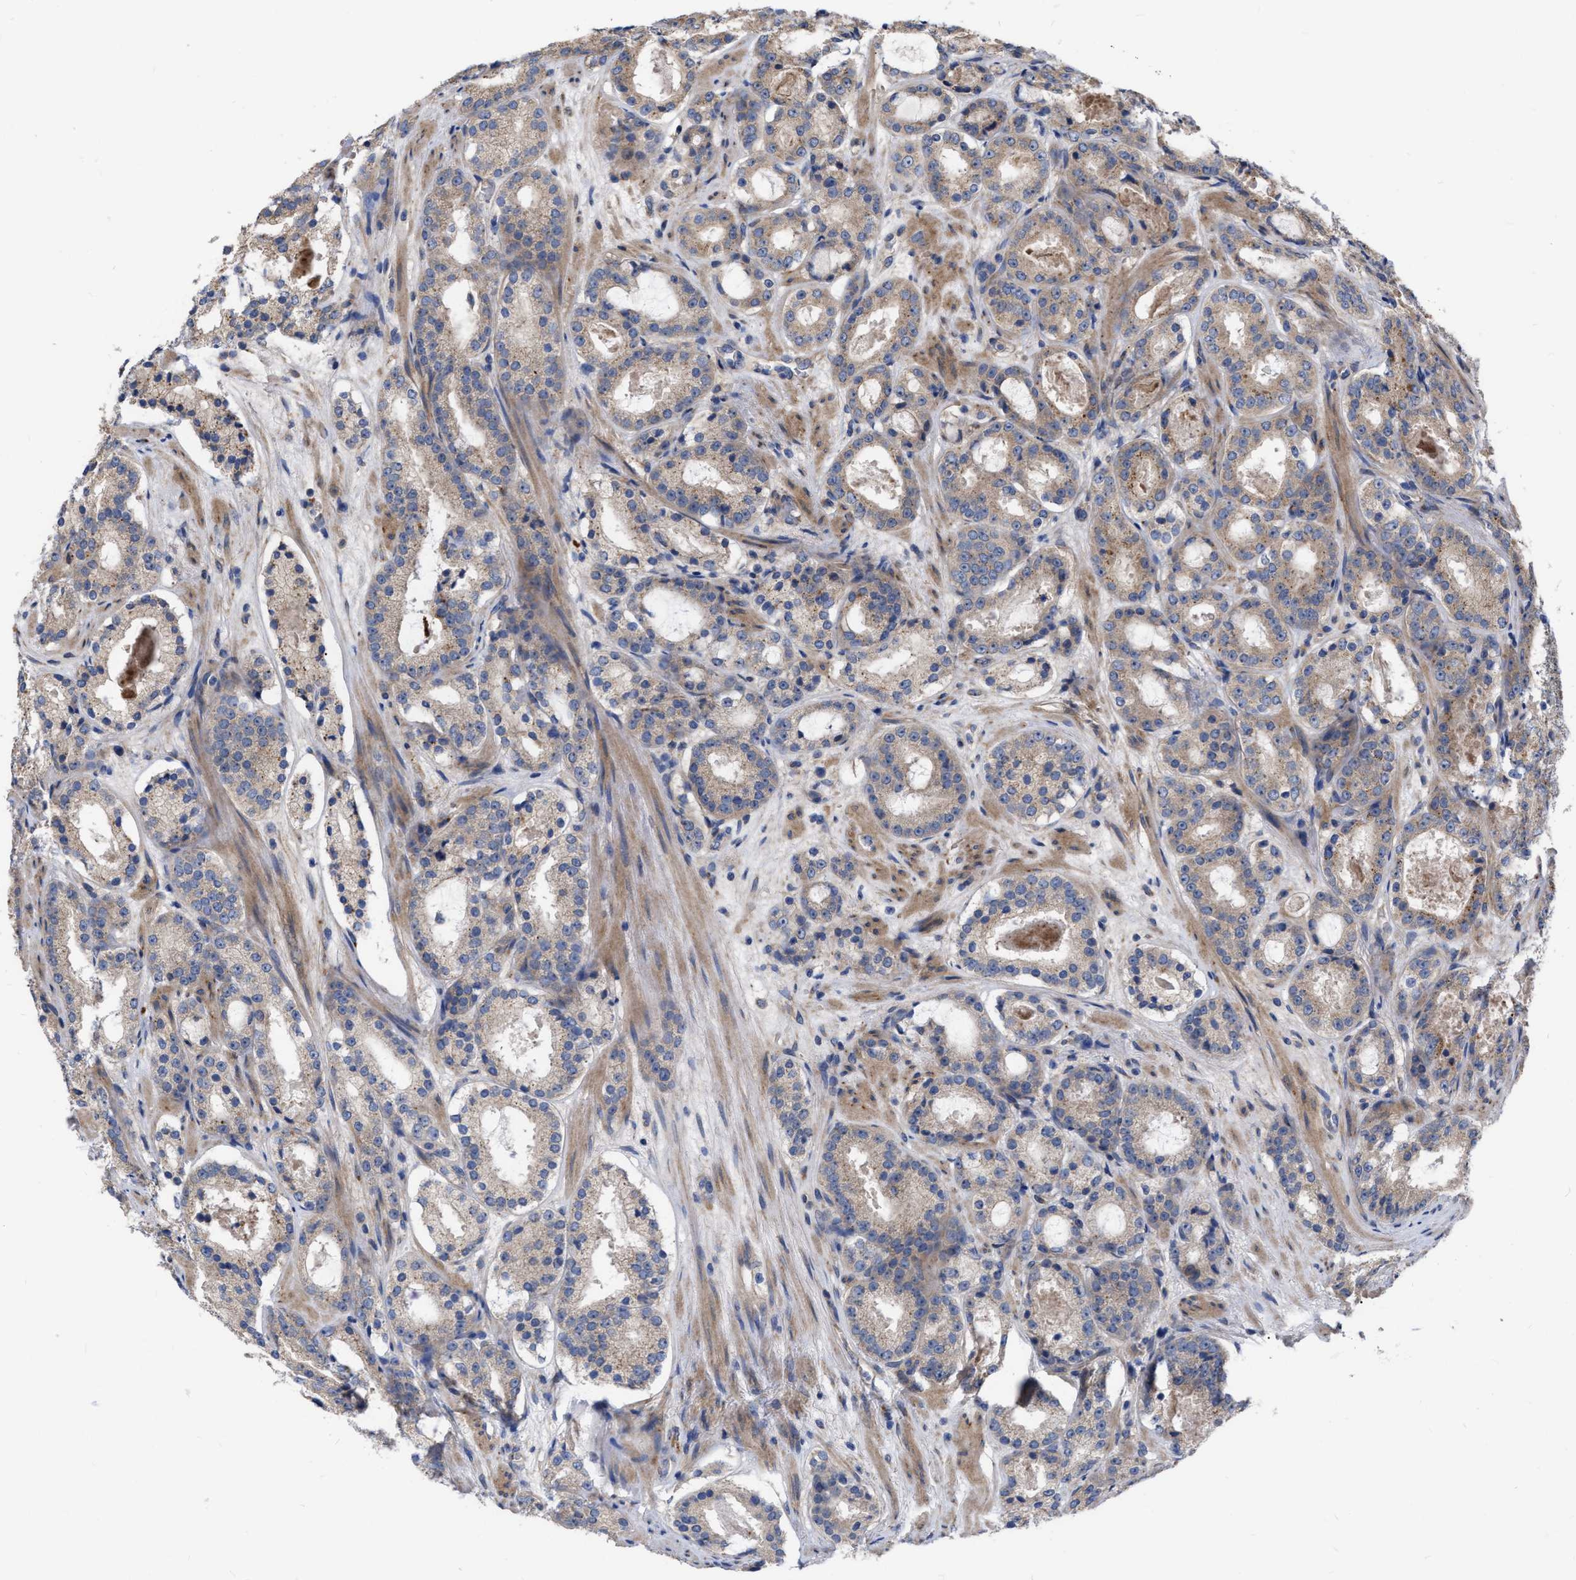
{"staining": {"intensity": "weak", "quantity": ">75%", "location": "cytoplasmic/membranous"}, "tissue": "prostate cancer", "cell_type": "Tumor cells", "image_type": "cancer", "snomed": [{"axis": "morphology", "description": "Adenocarcinoma, Low grade"}, {"axis": "topography", "description": "Prostate"}], "caption": "Protein expression analysis of human prostate cancer (adenocarcinoma (low-grade)) reveals weak cytoplasmic/membranous expression in about >75% of tumor cells.", "gene": "MLST8", "patient": {"sex": "male", "age": 69}}